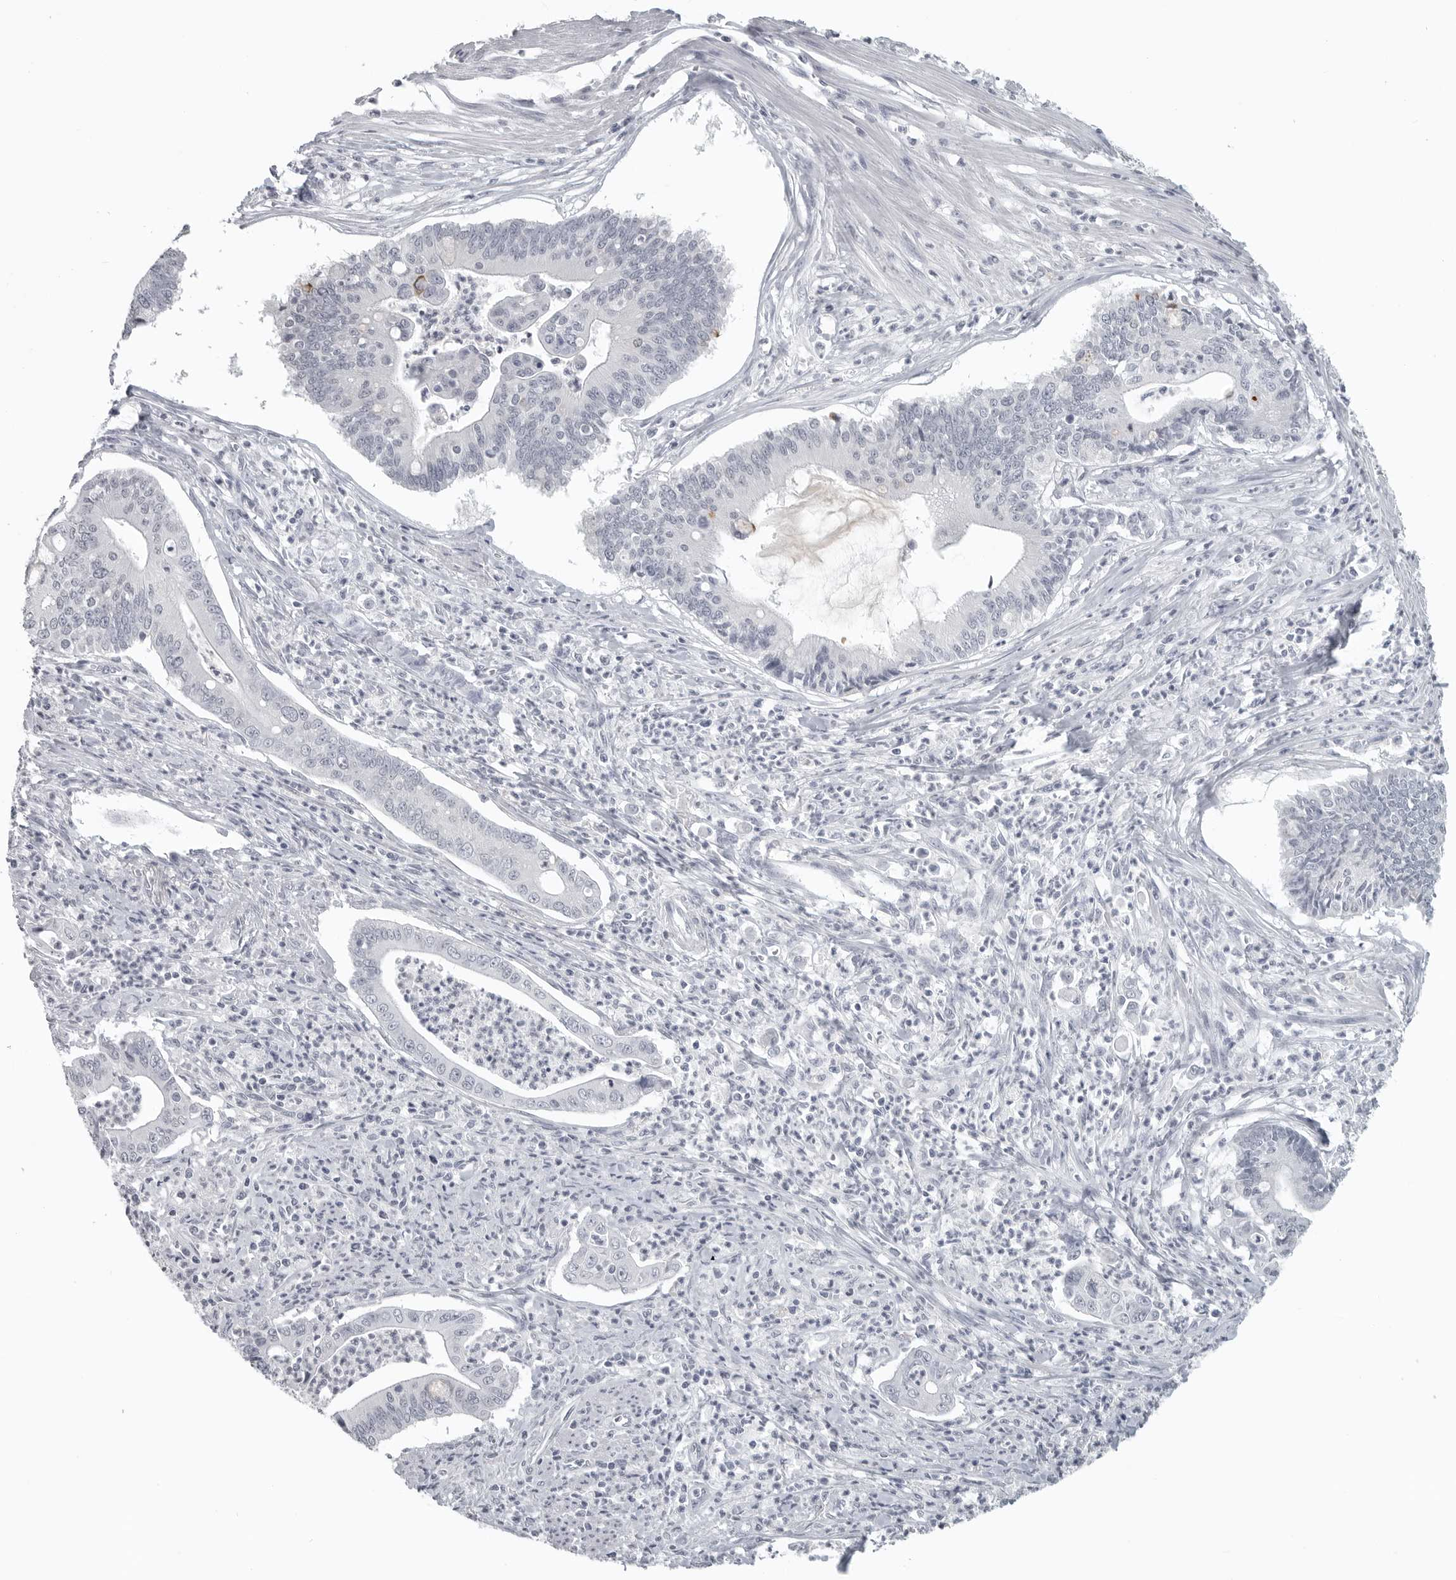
{"staining": {"intensity": "negative", "quantity": "none", "location": "none"}, "tissue": "pancreatic cancer", "cell_type": "Tumor cells", "image_type": "cancer", "snomed": [{"axis": "morphology", "description": "Adenocarcinoma, NOS"}, {"axis": "topography", "description": "Pancreas"}], "caption": "Micrograph shows no significant protein expression in tumor cells of pancreatic cancer. Brightfield microscopy of IHC stained with DAB (3,3'-diaminobenzidine) (brown) and hematoxylin (blue), captured at high magnification.", "gene": "BPIFA1", "patient": {"sex": "male", "age": 69}}